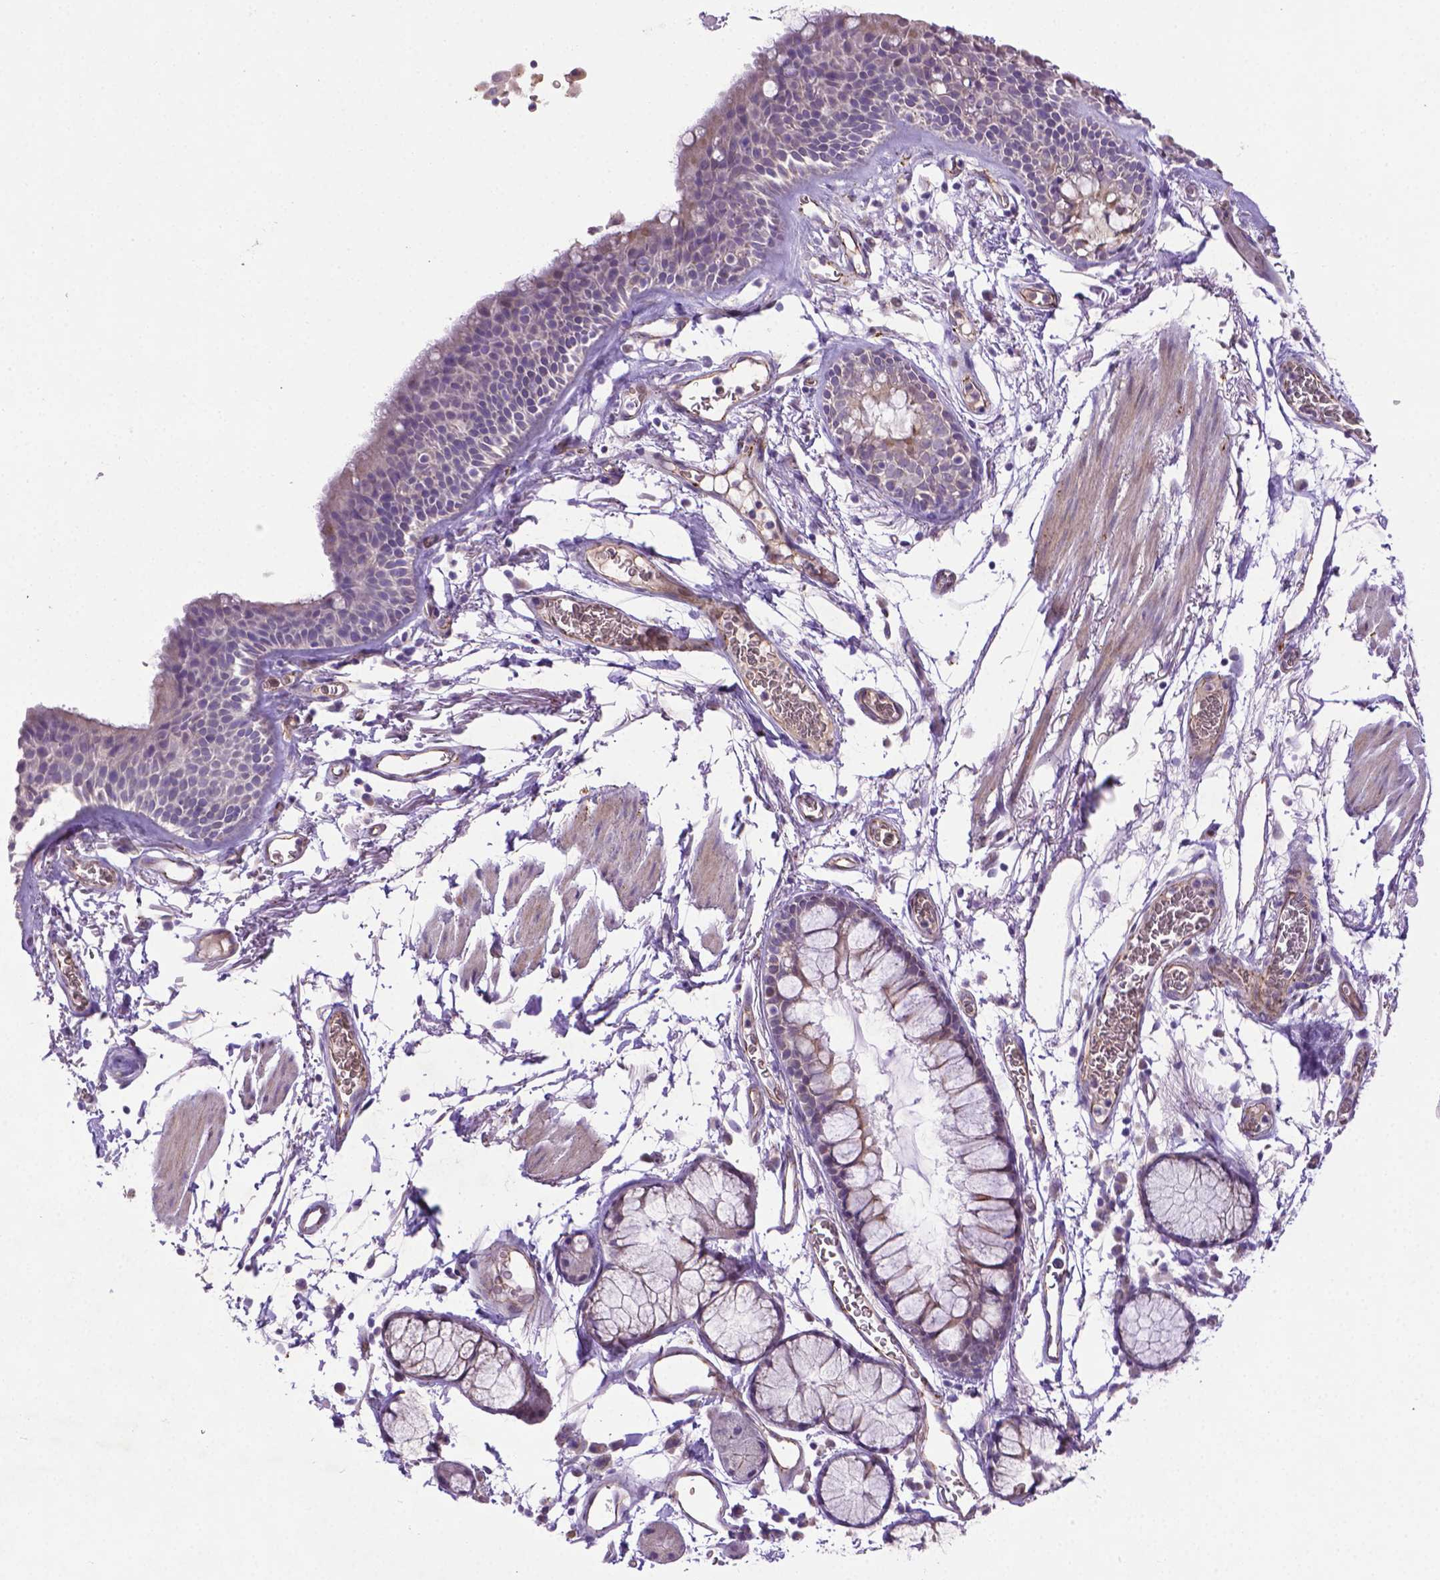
{"staining": {"intensity": "negative", "quantity": "none", "location": "none"}, "tissue": "bronchus", "cell_type": "Respiratory epithelial cells", "image_type": "normal", "snomed": [{"axis": "morphology", "description": "Normal tissue, NOS"}, {"axis": "topography", "description": "Cartilage tissue"}, {"axis": "topography", "description": "Bronchus"}], "caption": "A micrograph of bronchus stained for a protein reveals no brown staining in respiratory epithelial cells. (DAB immunohistochemistry (IHC), high magnification).", "gene": "CCER2", "patient": {"sex": "female", "age": 79}}